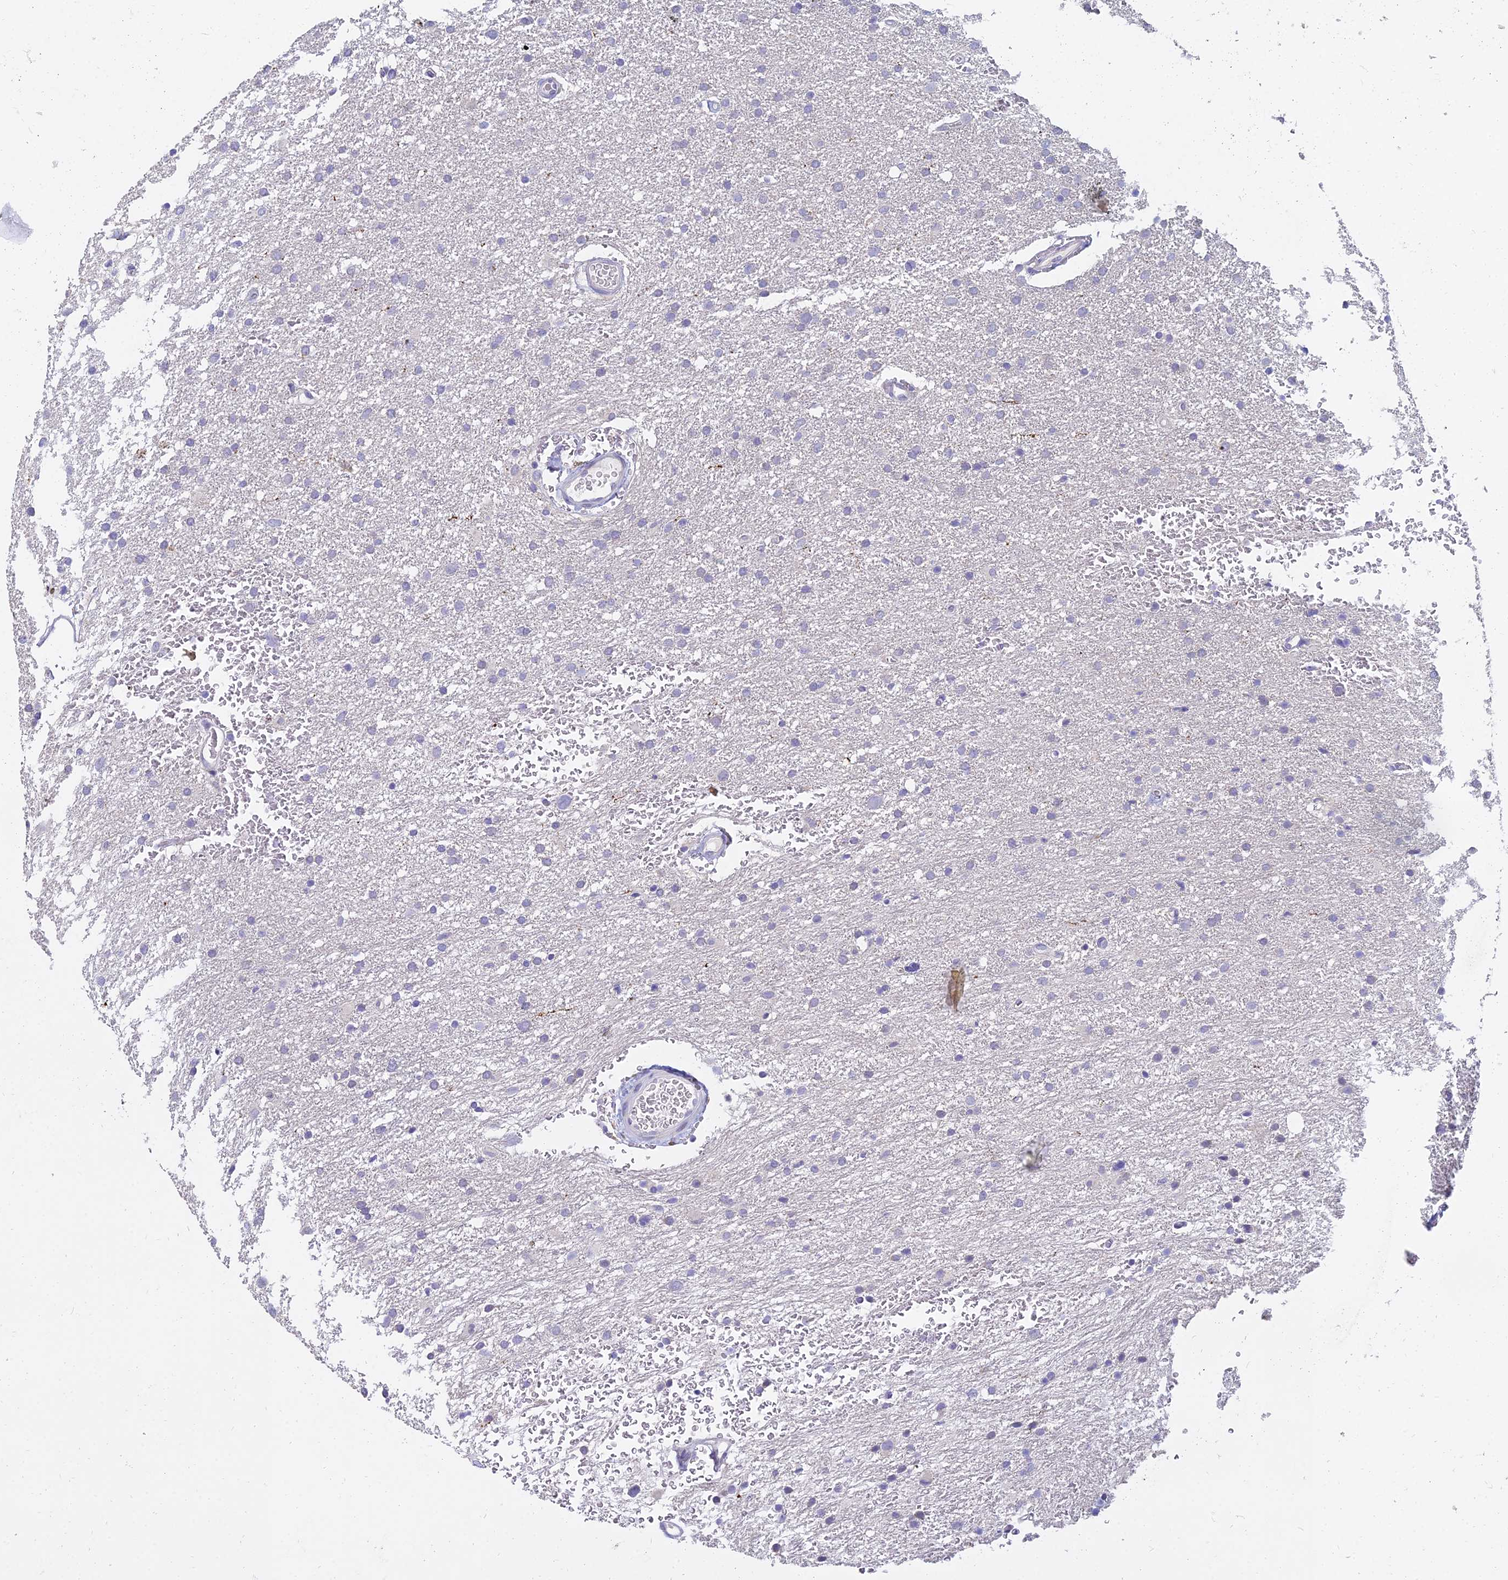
{"staining": {"intensity": "negative", "quantity": "none", "location": "none"}, "tissue": "glioma", "cell_type": "Tumor cells", "image_type": "cancer", "snomed": [{"axis": "morphology", "description": "Glioma, malignant, High grade"}, {"axis": "topography", "description": "Cerebral cortex"}], "caption": "Immunohistochemical staining of glioma reveals no significant expression in tumor cells.", "gene": "NPY", "patient": {"sex": "female", "age": 36}}